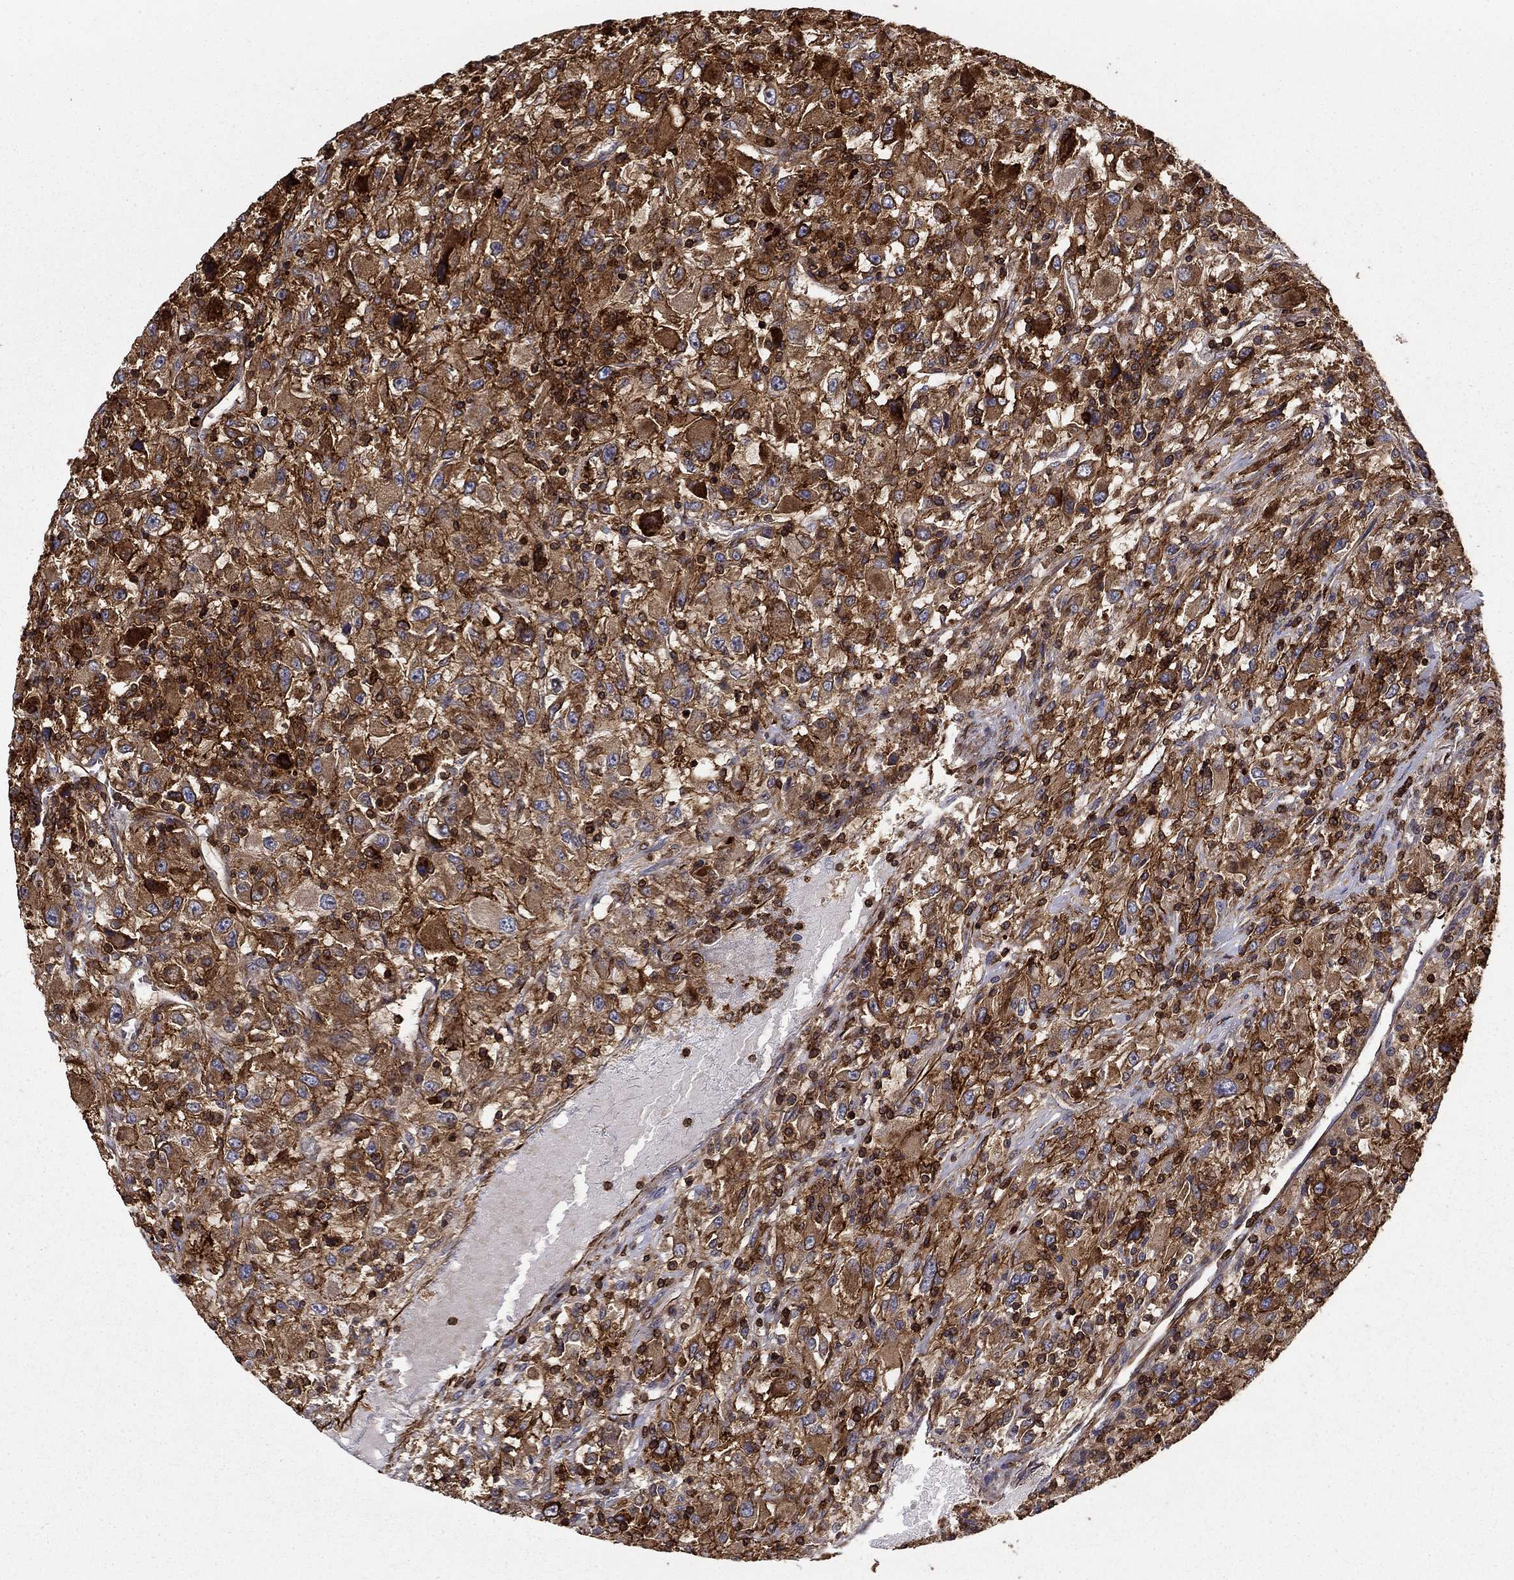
{"staining": {"intensity": "strong", "quantity": ">75%", "location": "cytoplasmic/membranous"}, "tissue": "renal cancer", "cell_type": "Tumor cells", "image_type": "cancer", "snomed": [{"axis": "morphology", "description": "Adenocarcinoma, NOS"}, {"axis": "topography", "description": "Kidney"}], "caption": "About >75% of tumor cells in renal cancer (adenocarcinoma) reveal strong cytoplasmic/membranous protein expression as visualized by brown immunohistochemical staining.", "gene": "ADM", "patient": {"sex": "female", "age": 67}}